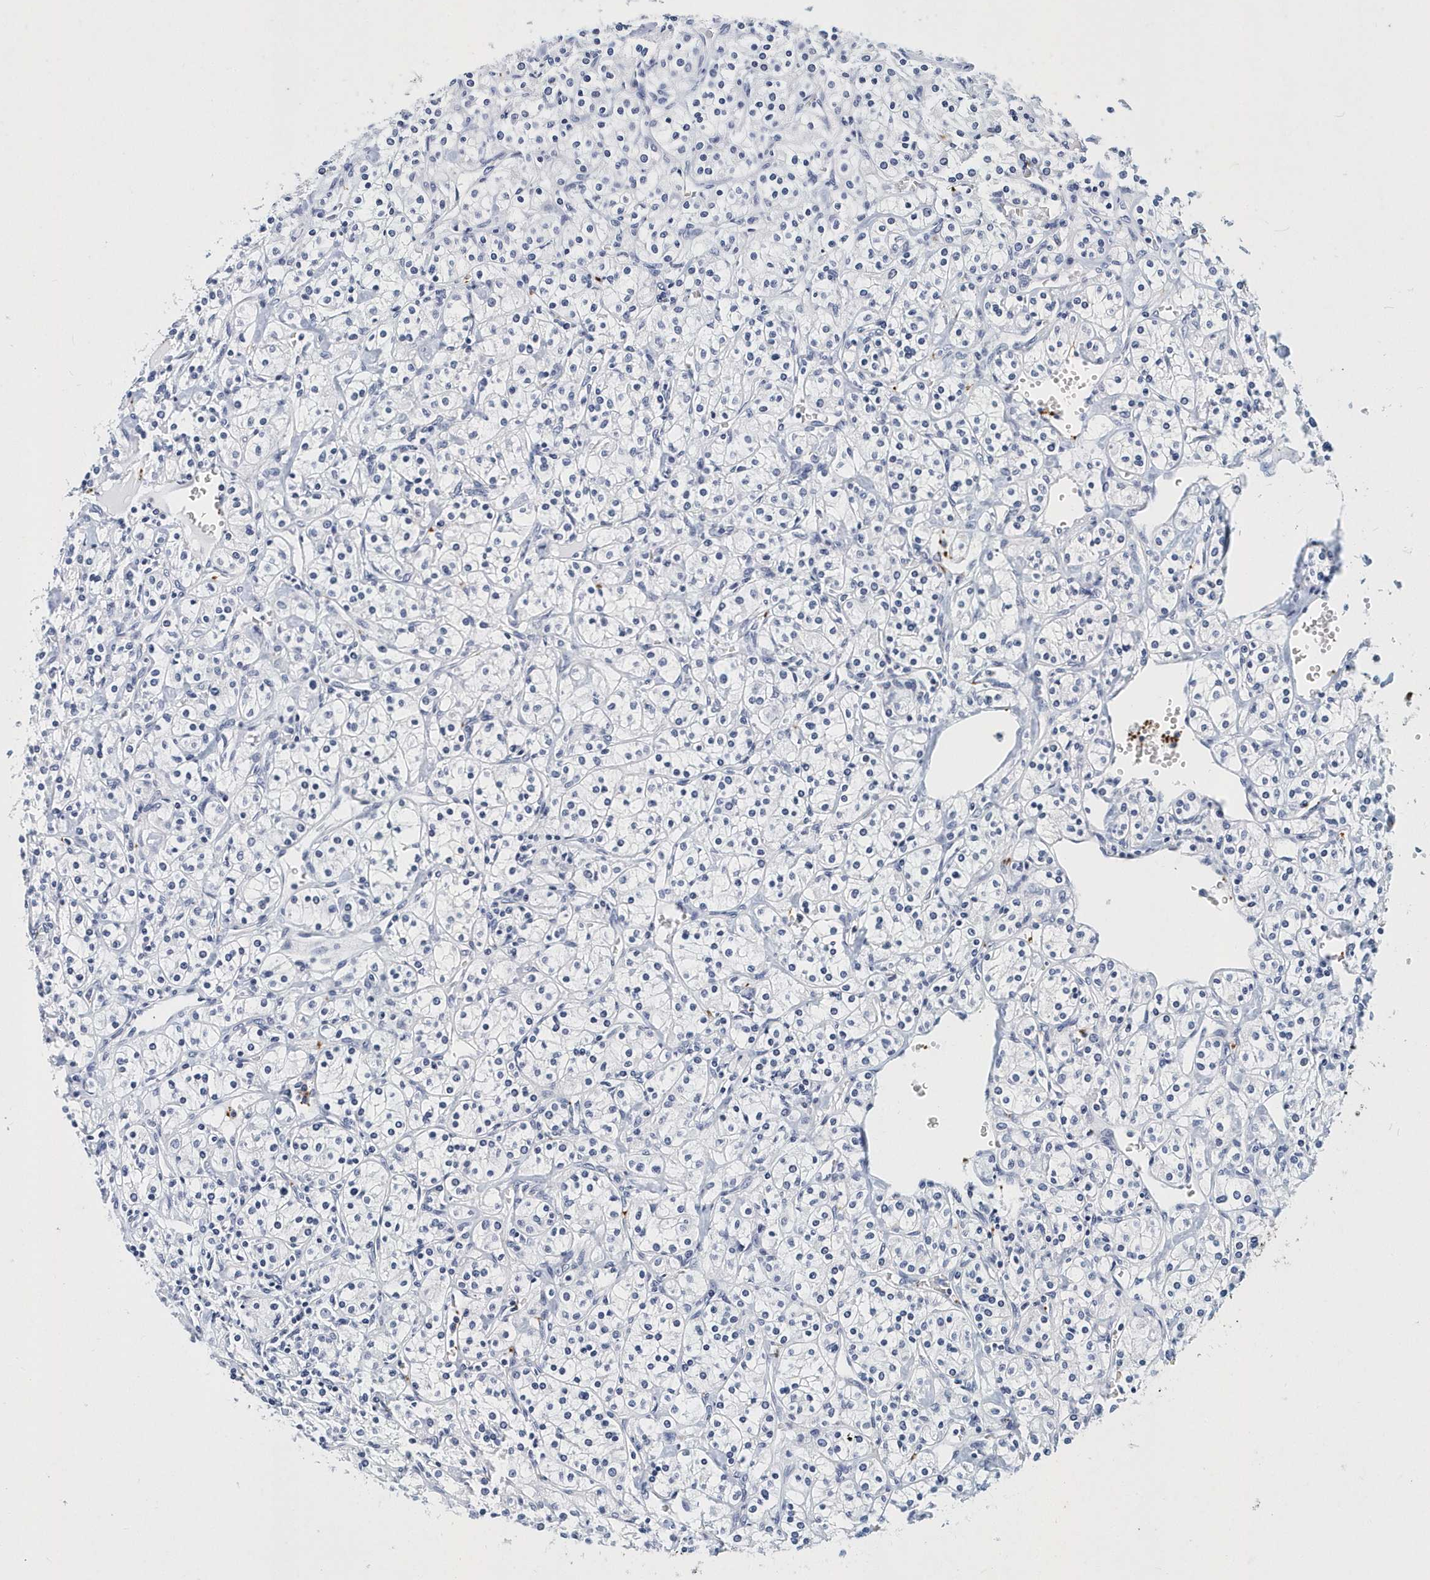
{"staining": {"intensity": "negative", "quantity": "none", "location": "none"}, "tissue": "renal cancer", "cell_type": "Tumor cells", "image_type": "cancer", "snomed": [{"axis": "morphology", "description": "Adenocarcinoma, NOS"}, {"axis": "topography", "description": "Kidney"}], "caption": "Tumor cells show no significant protein positivity in renal cancer (adenocarcinoma).", "gene": "ITGA2B", "patient": {"sex": "male", "age": 77}}